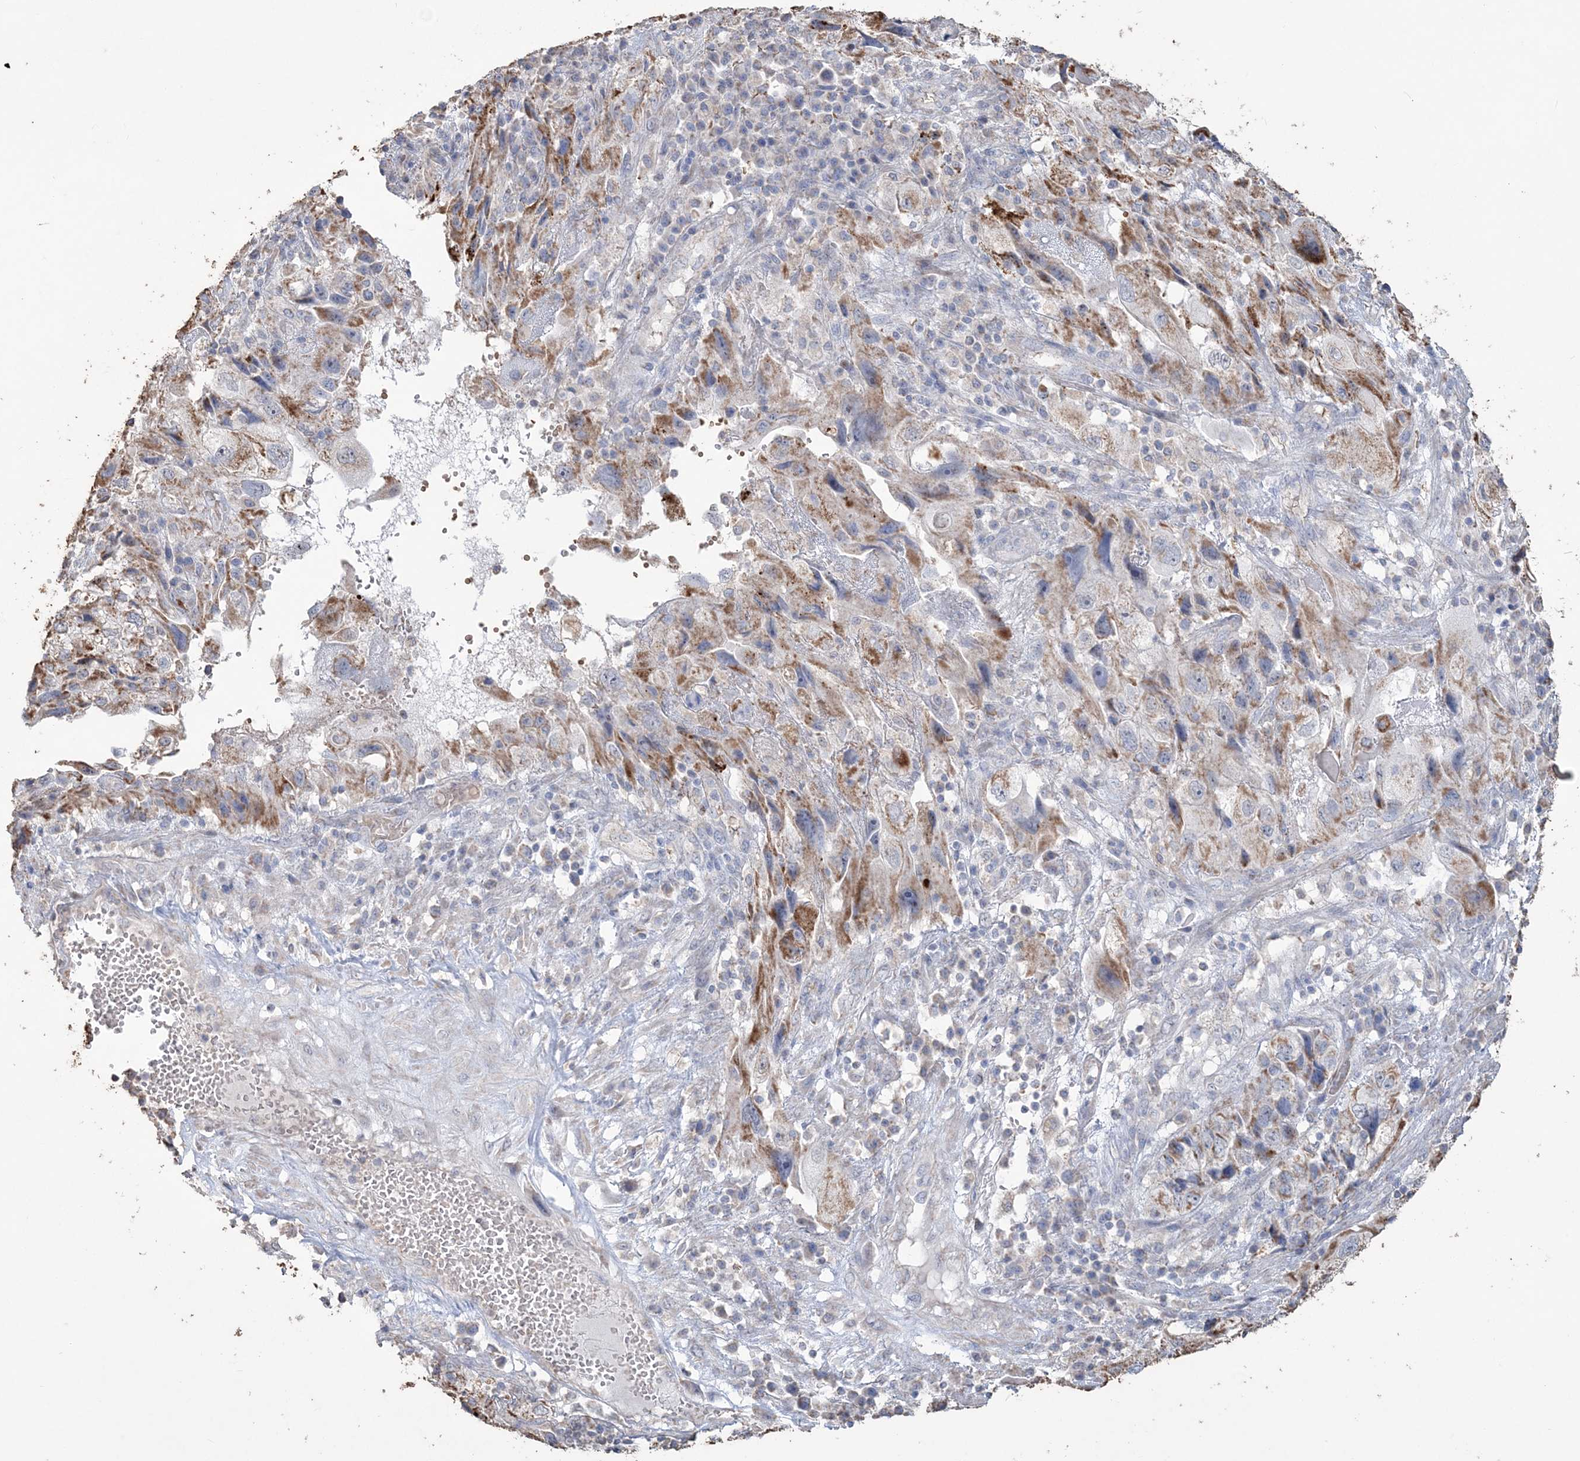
{"staining": {"intensity": "moderate", "quantity": ">75%", "location": "cytoplasmic/membranous"}, "tissue": "endometrial cancer", "cell_type": "Tumor cells", "image_type": "cancer", "snomed": [{"axis": "morphology", "description": "Adenocarcinoma, NOS"}, {"axis": "topography", "description": "Endometrium"}], "caption": "Immunohistochemistry of endometrial cancer reveals medium levels of moderate cytoplasmic/membranous staining in about >75% of tumor cells. Using DAB (3,3'-diaminobenzidine) (brown) and hematoxylin (blue) stains, captured at high magnification using brightfield microscopy.", "gene": "SFMBT2", "patient": {"sex": "female", "age": 49}}